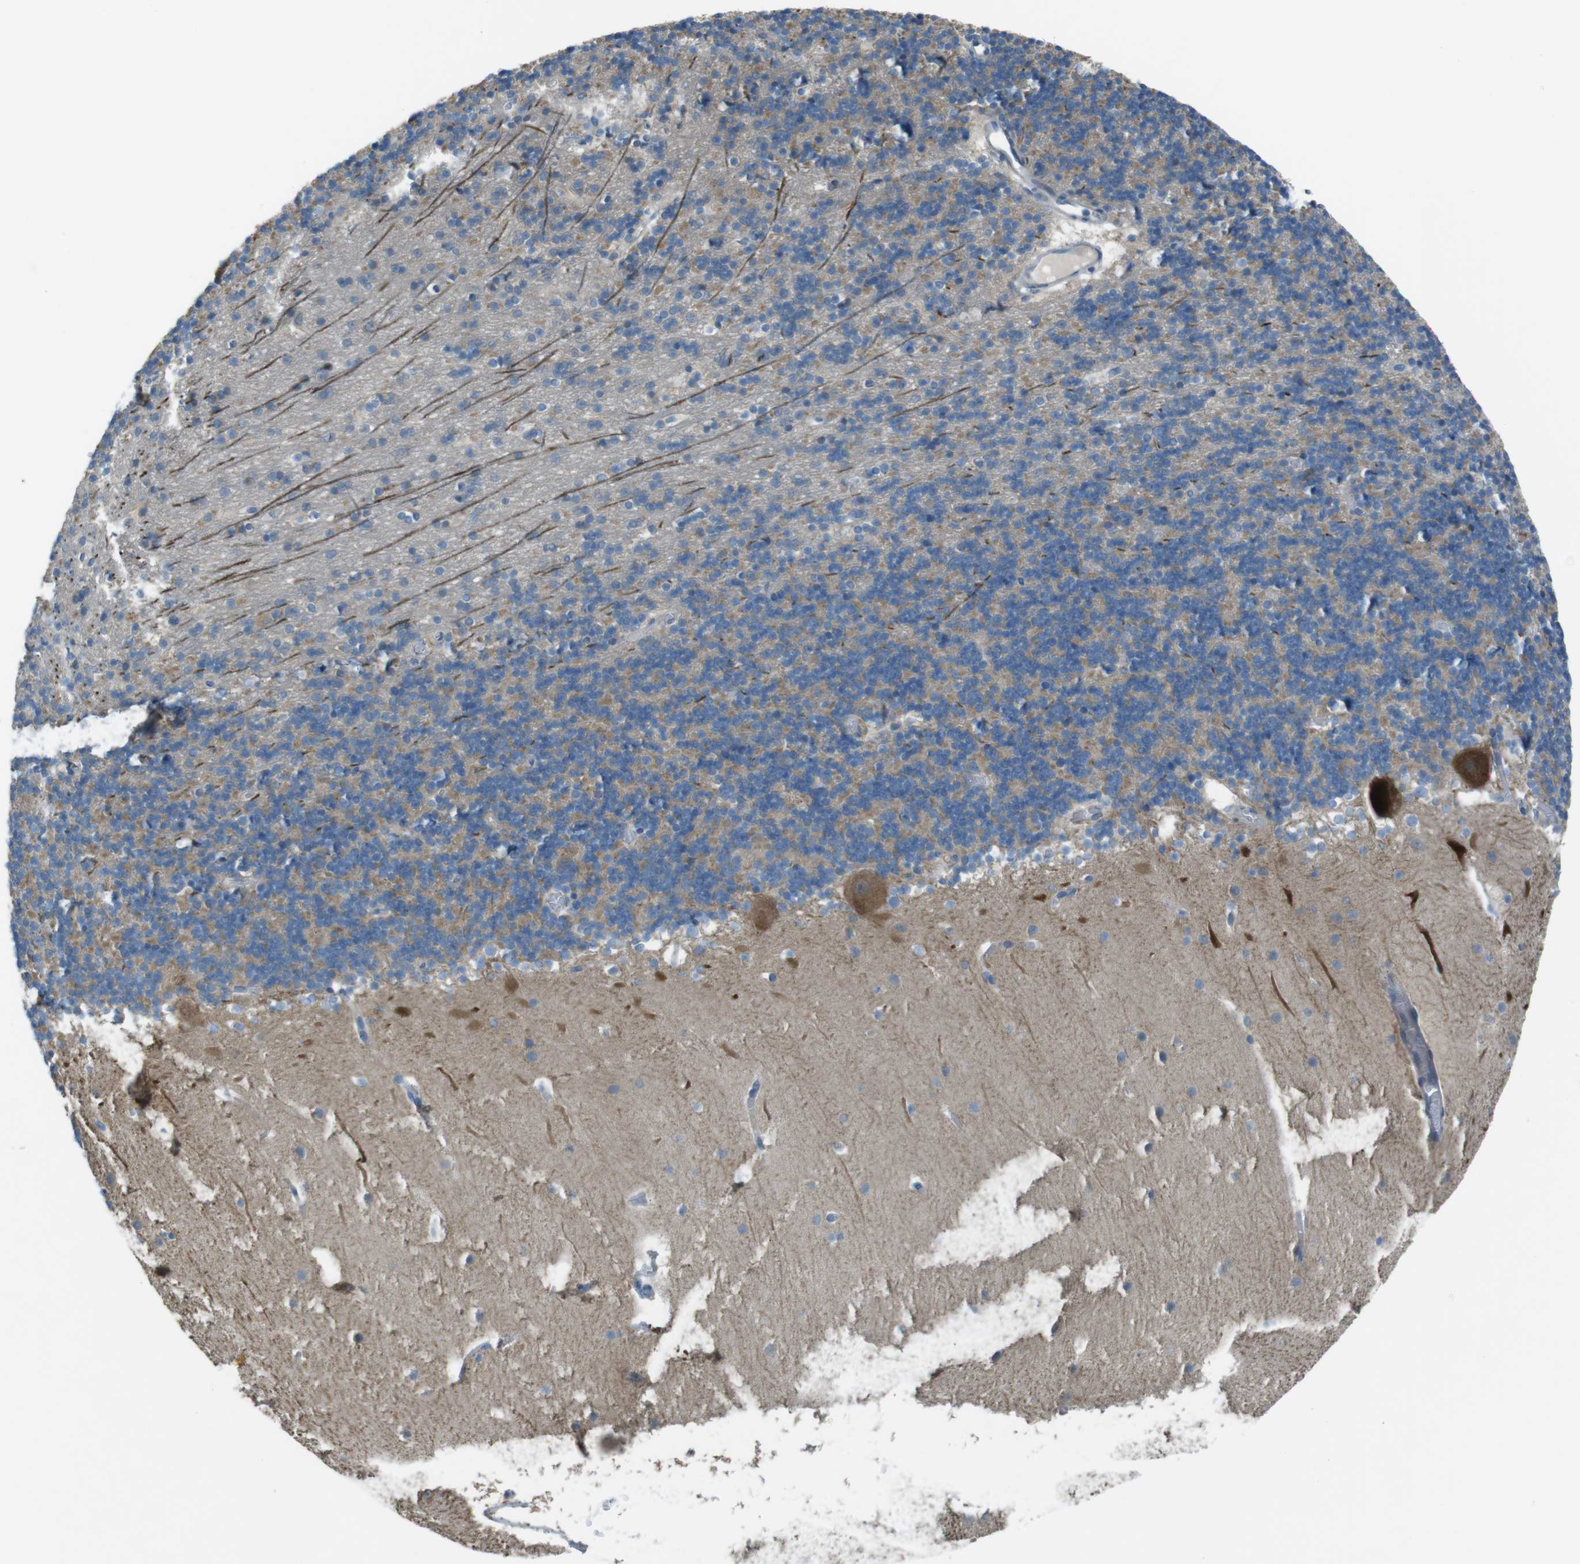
{"staining": {"intensity": "weak", "quantity": "25%-75%", "location": "cytoplasmic/membranous"}, "tissue": "cerebellum", "cell_type": "Cells in granular layer", "image_type": "normal", "snomed": [{"axis": "morphology", "description": "Normal tissue, NOS"}, {"axis": "topography", "description": "Cerebellum"}], "caption": "Immunohistochemical staining of benign cerebellum exhibits 25%-75% levels of weak cytoplasmic/membranous protein expression in about 25%-75% of cells in granular layer.", "gene": "TMEM41B", "patient": {"sex": "male", "age": 45}}